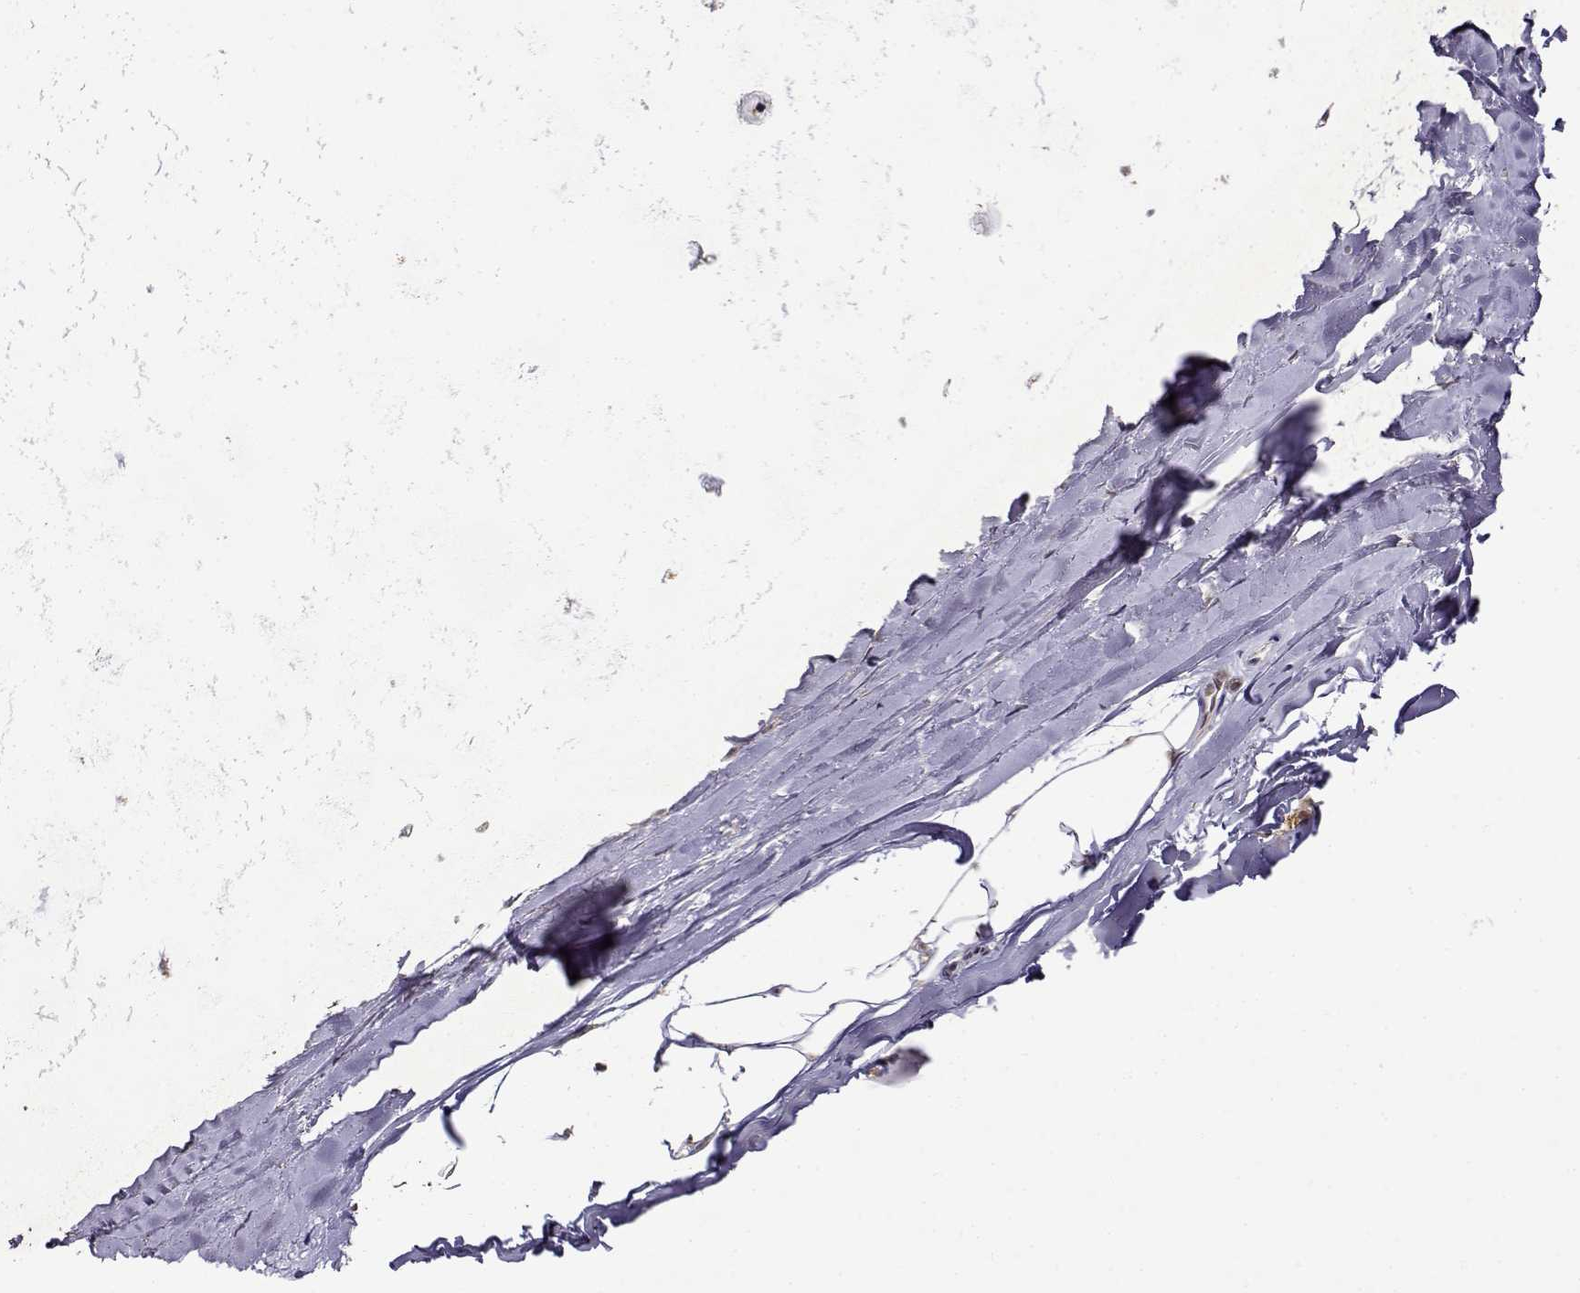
{"staining": {"intensity": "weak", "quantity": "<25%", "location": "nuclear"}, "tissue": "adipose tissue", "cell_type": "Adipocytes", "image_type": "normal", "snomed": [{"axis": "morphology", "description": "Normal tissue, NOS"}, {"axis": "topography", "description": "Lymph node"}, {"axis": "topography", "description": "Bronchus"}], "caption": "IHC of benign human adipose tissue shows no positivity in adipocytes.", "gene": "RNF13", "patient": {"sex": "female", "age": 70}}